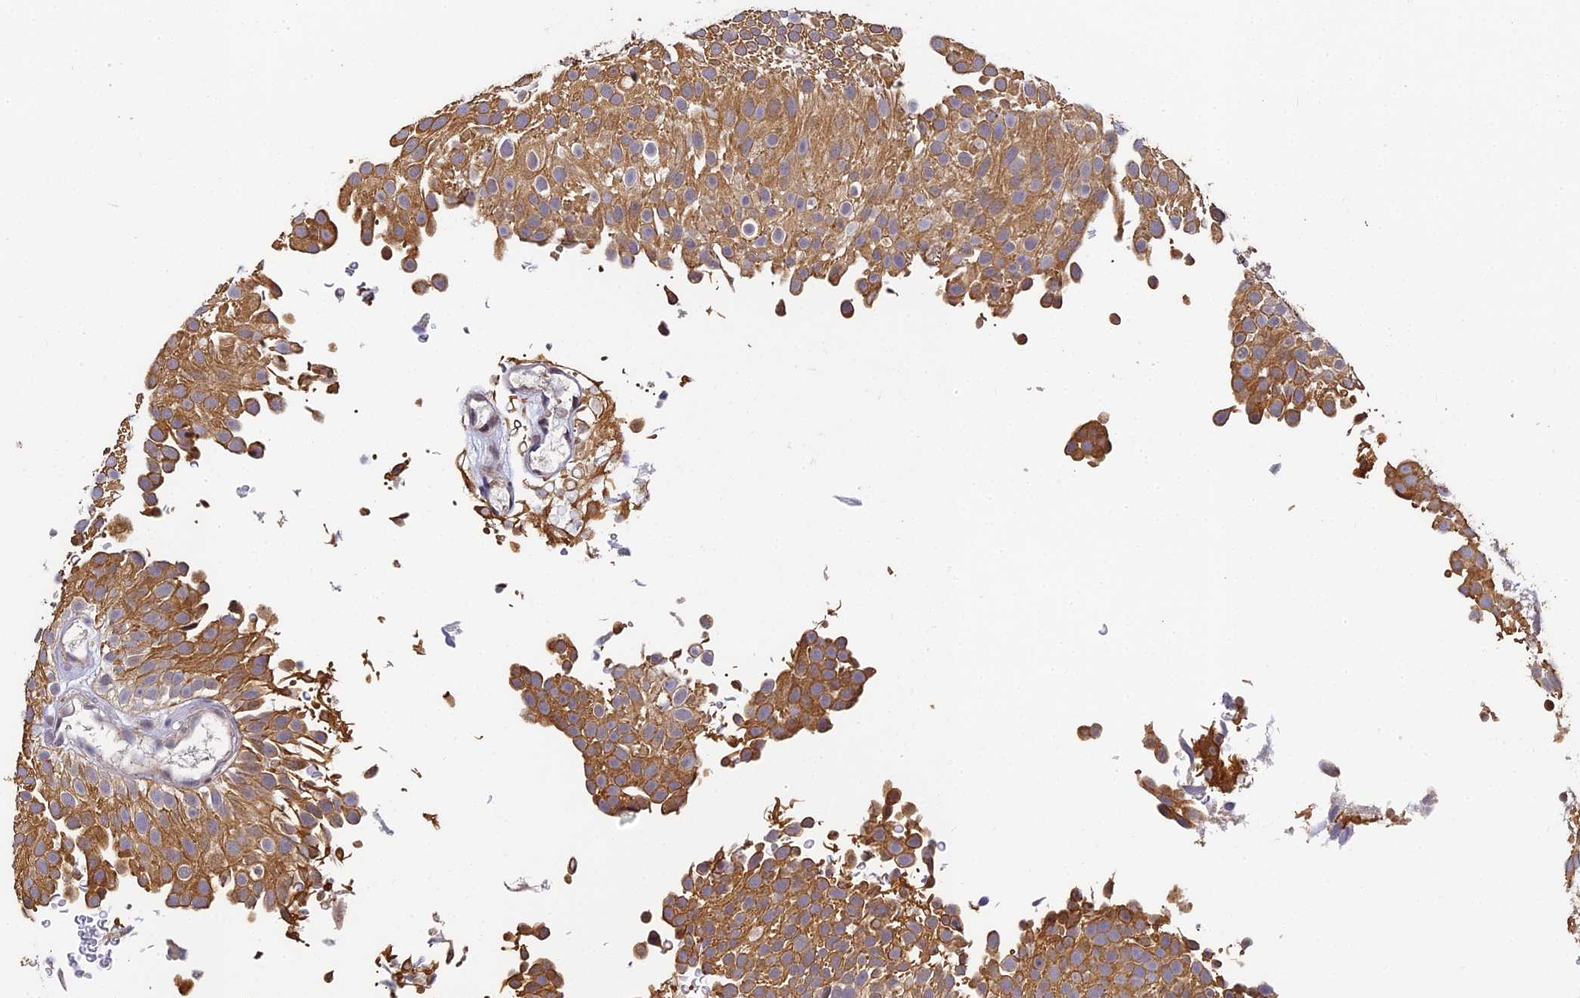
{"staining": {"intensity": "moderate", "quantity": ">75%", "location": "cytoplasmic/membranous"}, "tissue": "urothelial cancer", "cell_type": "Tumor cells", "image_type": "cancer", "snomed": [{"axis": "morphology", "description": "Urothelial carcinoma, Low grade"}, {"axis": "topography", "description": "Urinary bladder"}], "caption": "Urothelial cancer tissue demonstrates moderate cytoplasmic/membranous expression in about >75% of tumor cells", "gene": "ZNF443", "patient": {"sex": "male", "age": 78}}